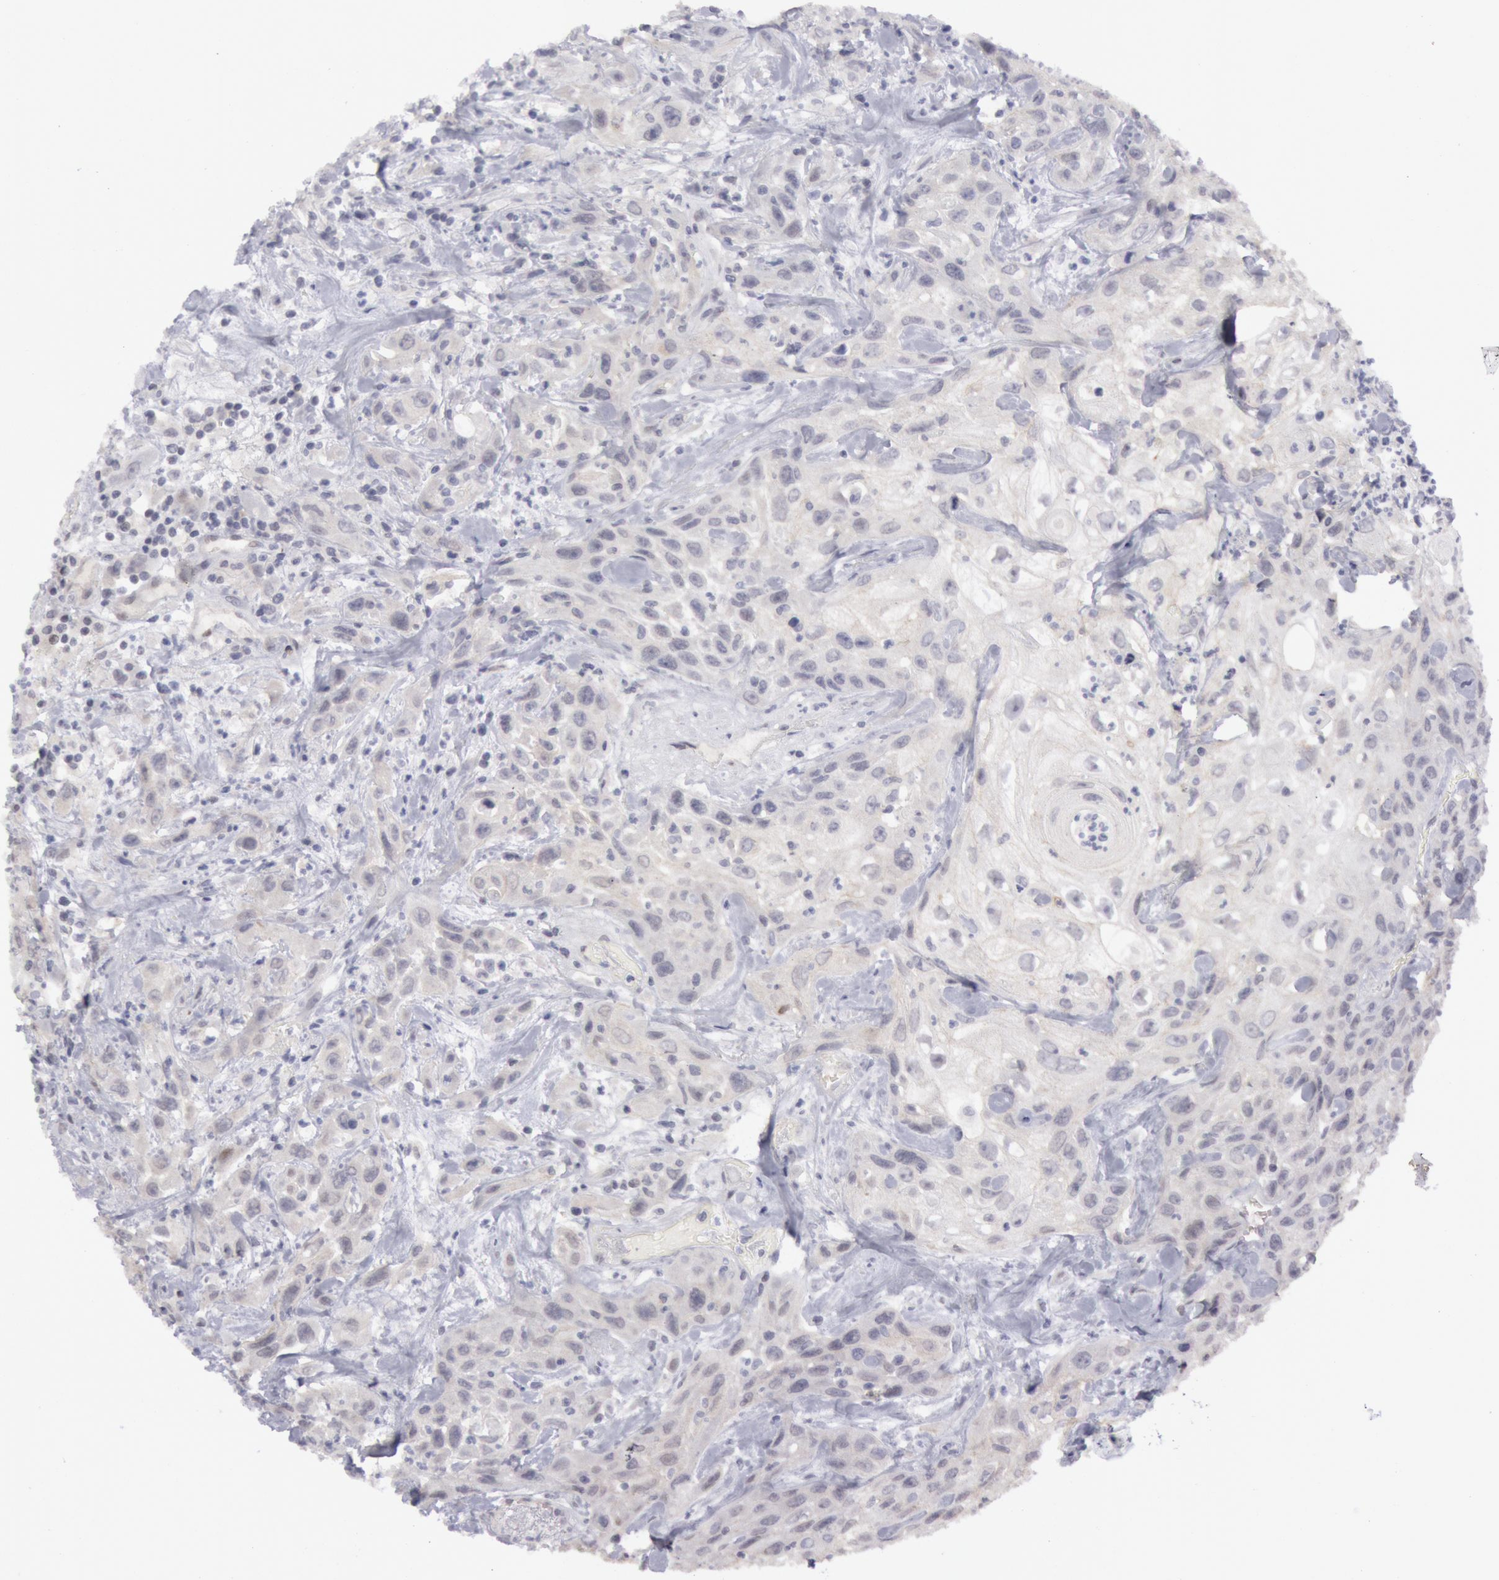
{"staining": {"intensity": "negative", "quantity": "none", "location": "none"}, "tissue": "urothelial cancer", "cell_type": "Tumor cells", "image_type": "cancer", "snomed": [{"axis": "morphology", "description": "Urothelial carcinoma, High grade"}, {"axis": "topography", "description": "Urinary bladder"}], "caption": "A high-resolution photomicrograph shows immunohistochemistry staining of urothelial cancer, which displays no significant staining in tumor cells. (Stains: DAB immunohistochemistry (IHC) with hematoxylin counter stain, Microscopy: brightfield microscopy at high magnification).", "gene": "JOSD1", "patient": {"sex": "female", "age": 84}}